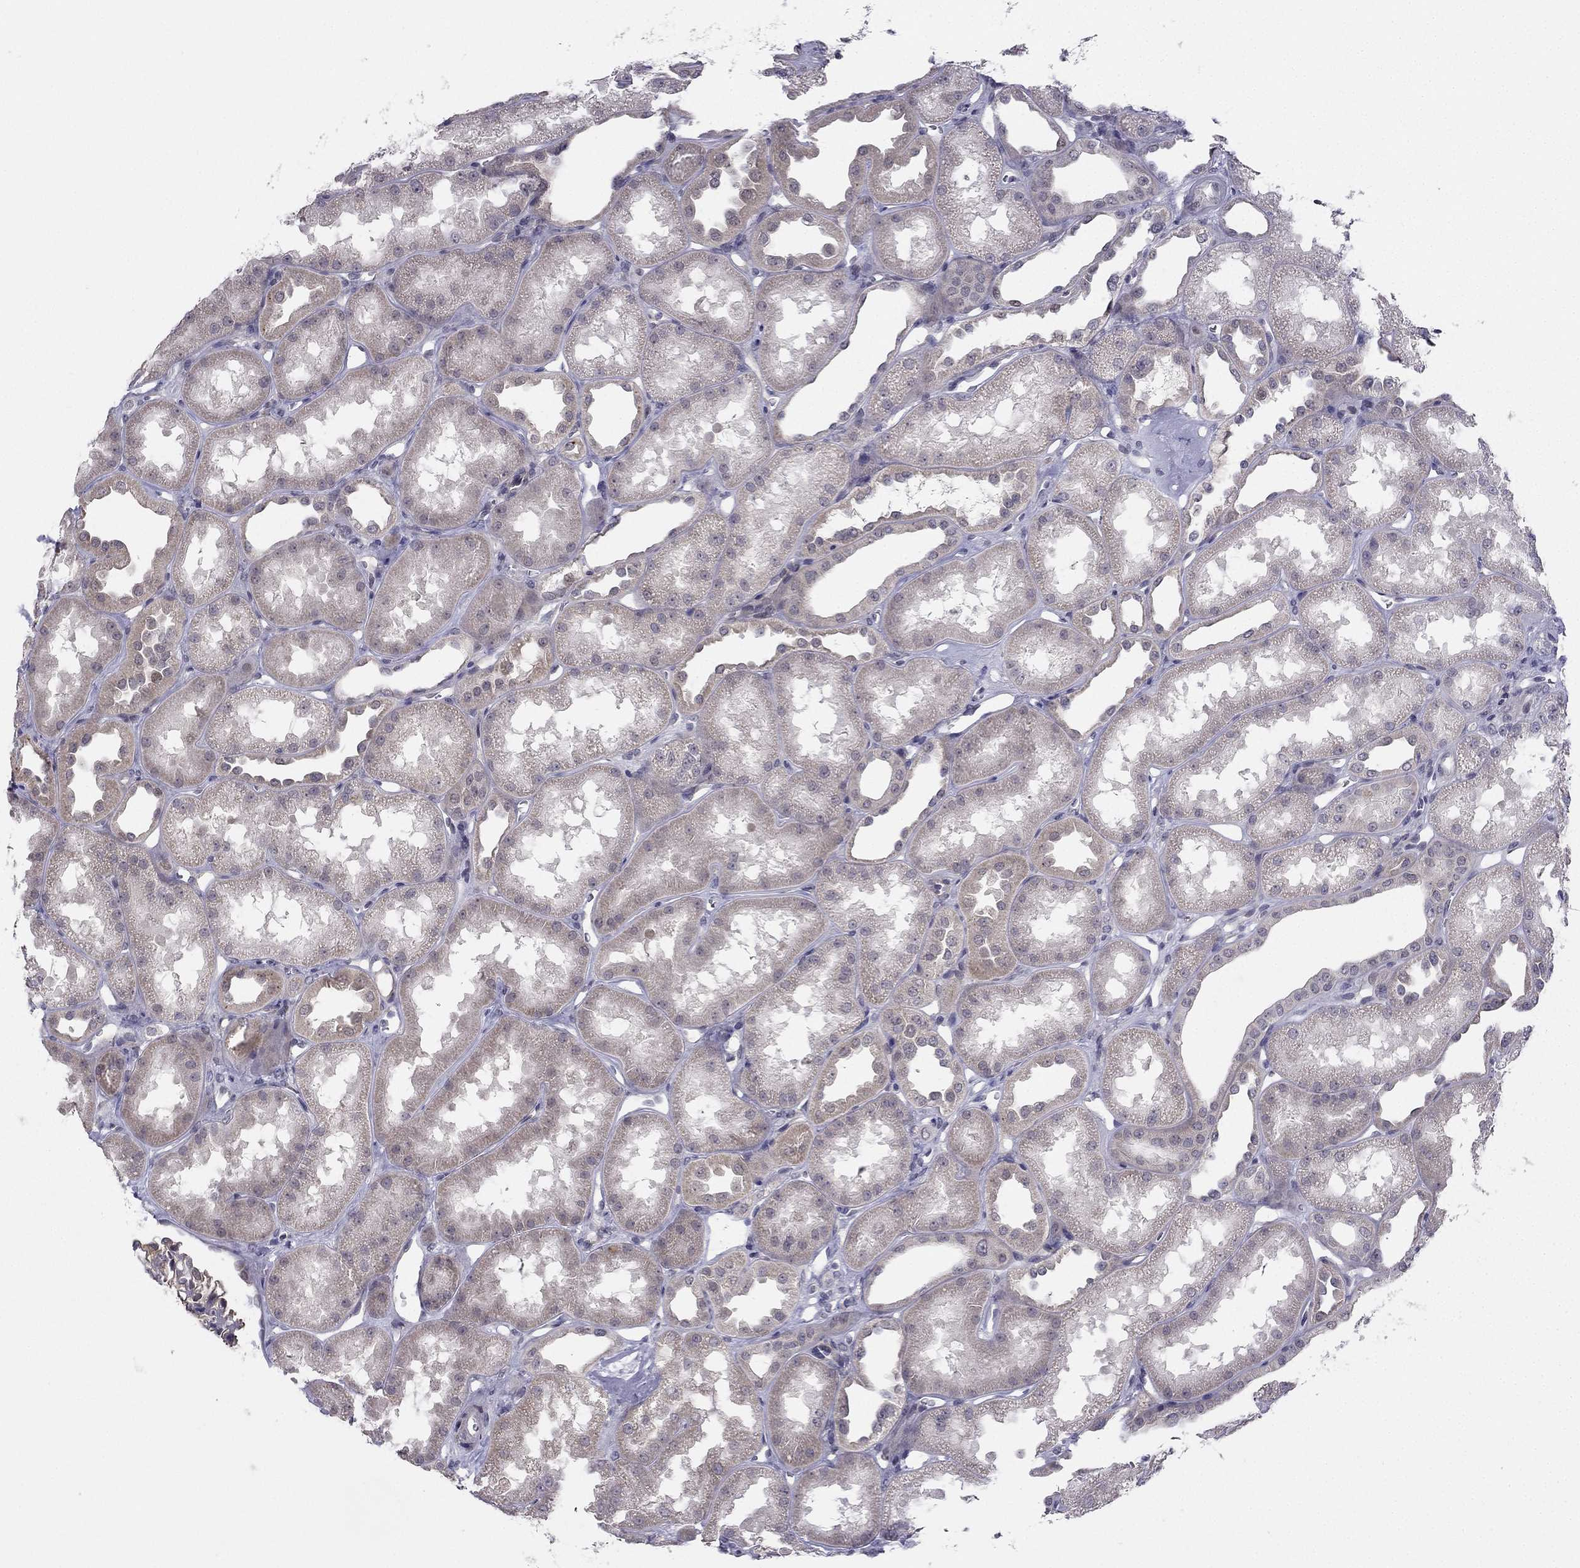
{"staining": {"intensity": "negative", "quantity": "none", "location": "none"}, "tissue": "kidney", "cell_type": "Cells in glomeruli", "image_type": "normal", "snomed": [{"axis": "morphology", "description": "Normal tissue, NOS"}, {"axis": "topography", "description": "Kidney"}], "caption": "Immunohistochemical staining of normal kidney exhibits no significant staining in cells in glomeruli. (DAB (3,3'-diaminobenzidine) IHC, high magnification).", "gene": "CHST8", "patient": {"sex": "male", "age": 61}}